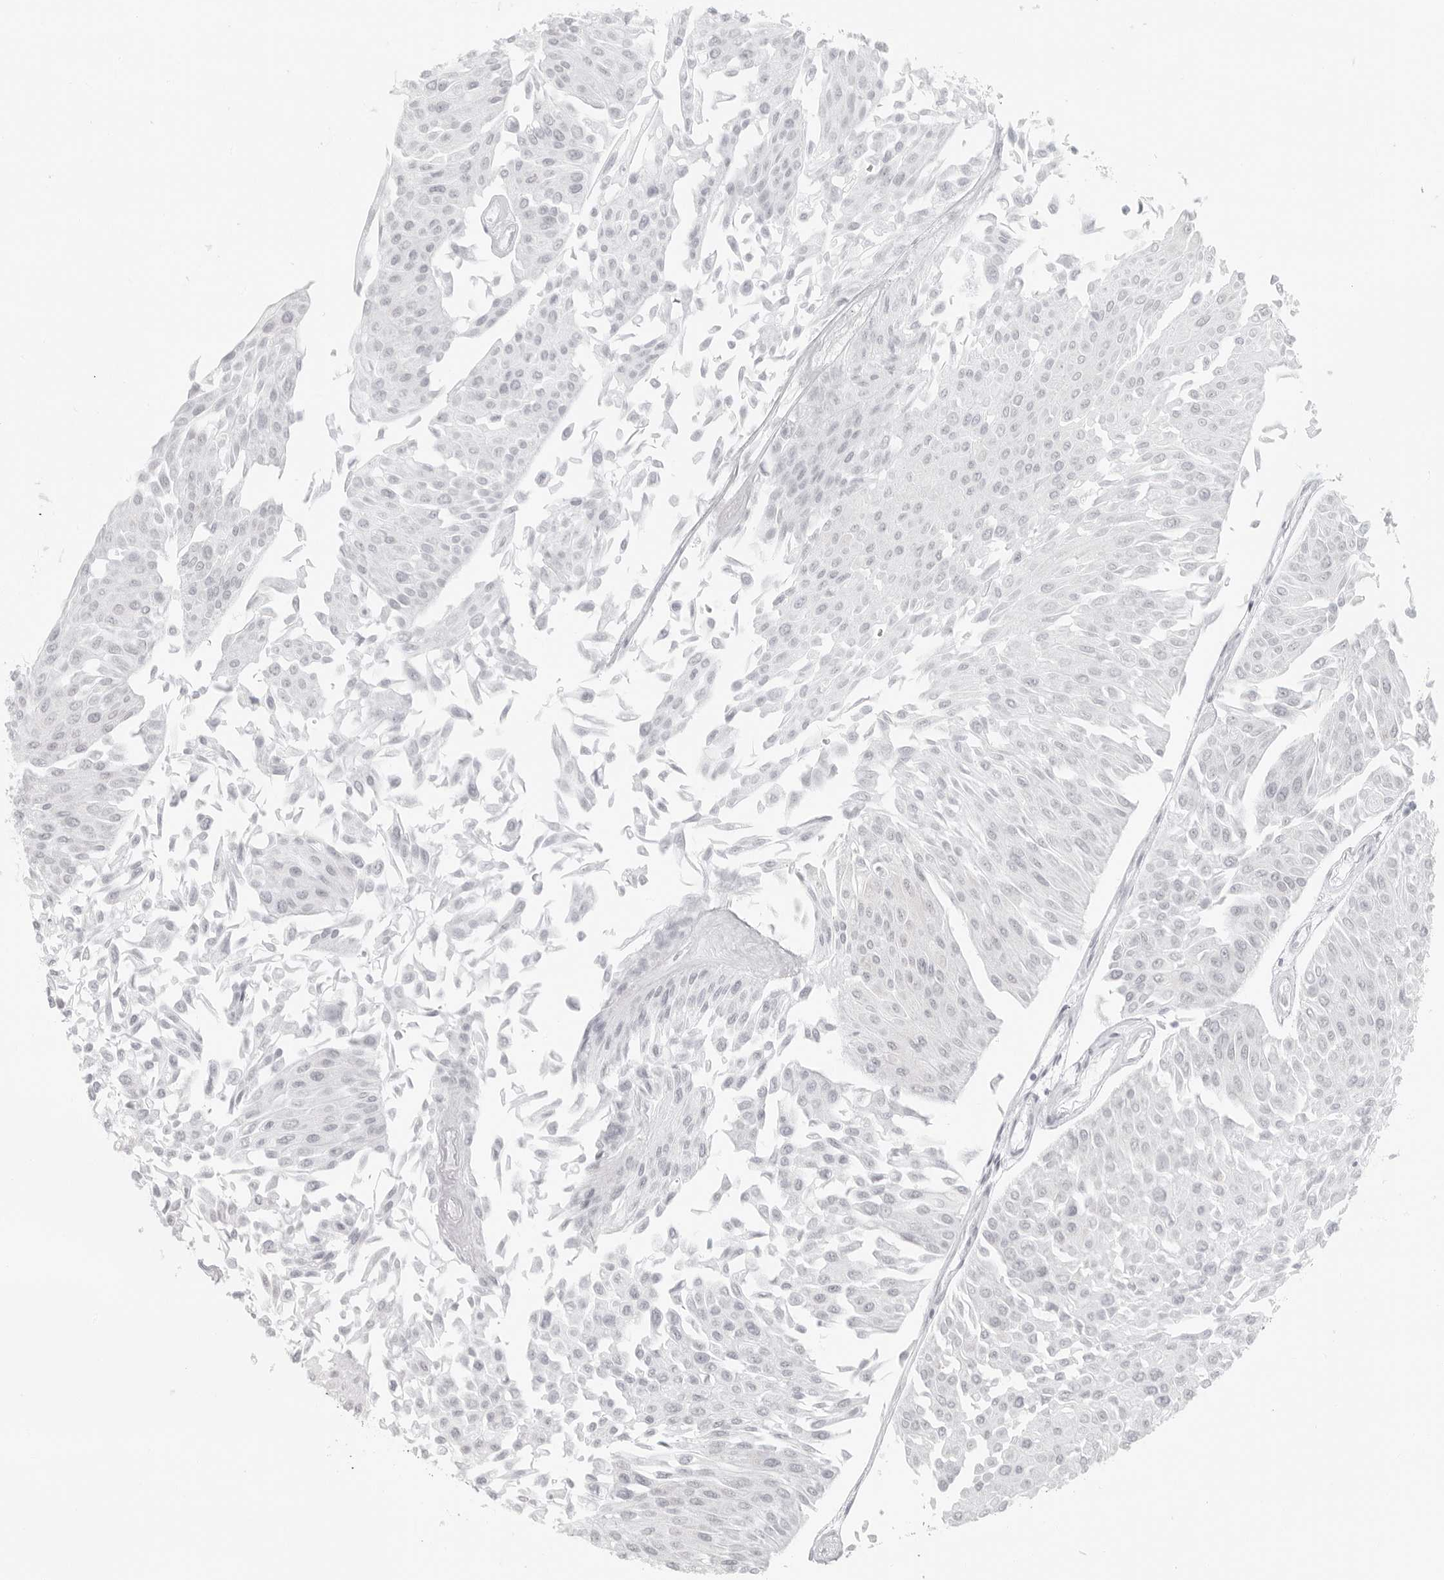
{"staining": {"intensity": "negative", "quantity": "none", "location": "none"}, "tissue": "urothelial cancer", "cell_type": "Tumor cells", "image_type": "cancer", "snomed": [{"axis": "morphology", "description": "Urothelial carcinoma, Low grade"}, {"axis": "topography", "description": "Urinary bladder"}], "caption": "DAB (3,3'-diaminobenzidine) immunohistochemical staining of low-grade urothelial carcinoma demonstrates no significant staining in tumor cells. (DAB IHC with hematoxylin counter stain).", "gene": "RPS6KC1", "patient": {"sex": "male", "age": 67}}